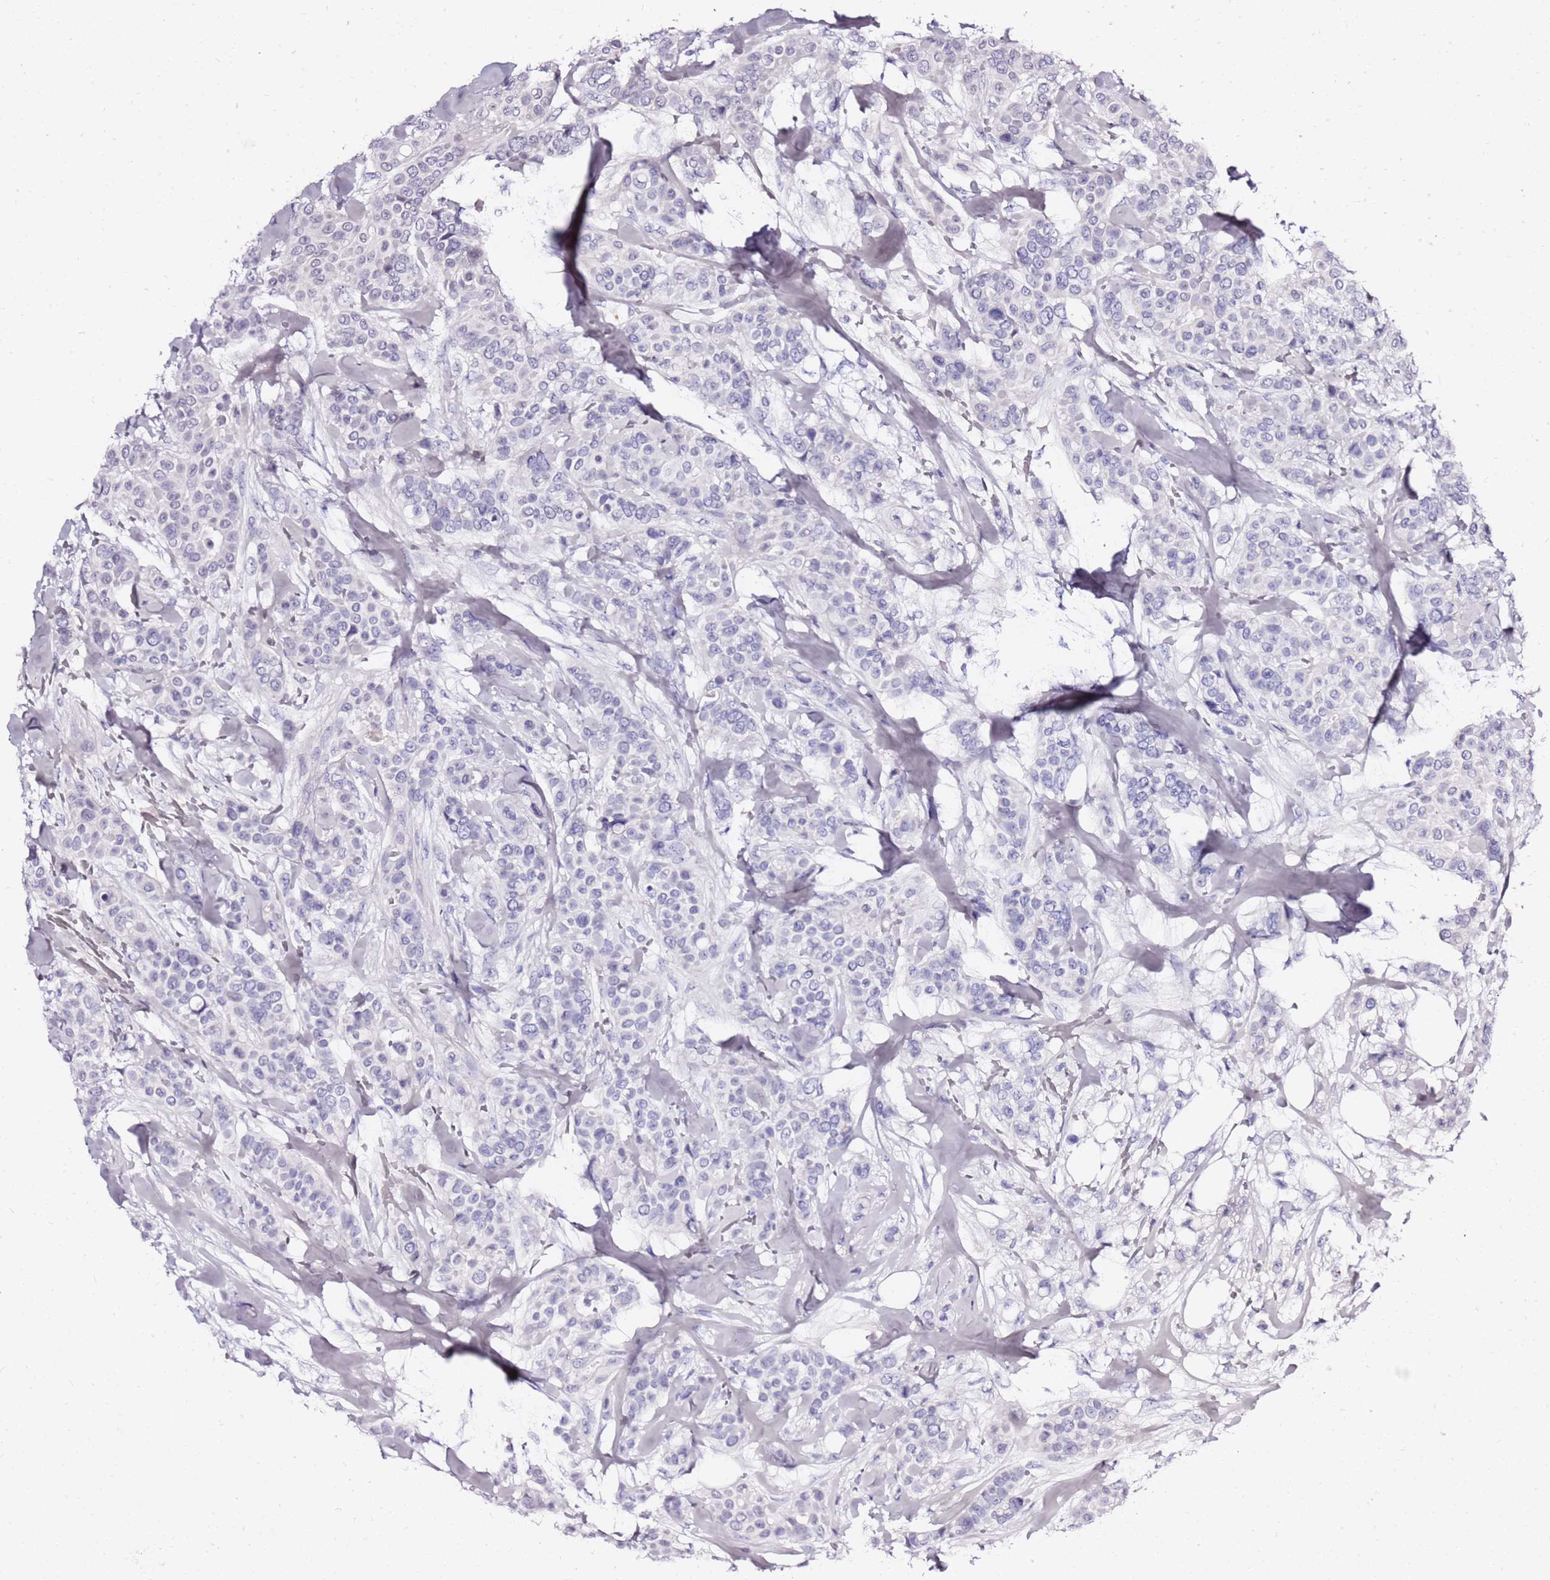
{"staining": {"intensity": "negative", "quantity": "none", "location": "none"}, "tissue": "breast cancer", "cell_type": "Tumor cells", "image_type": "cancer", "snomed": [{"axis": "morphology", "description": "Lobular carcinoma"}, {"axis": "topography", "description": "Breast"}], "caption": "This is a histopathology image of immunohistochemistry (IHC) staining of breast cancer, which shows no expression in tumor cells.", "gene": "LIPF", "patient": {"sex": "female", "age": 51}}